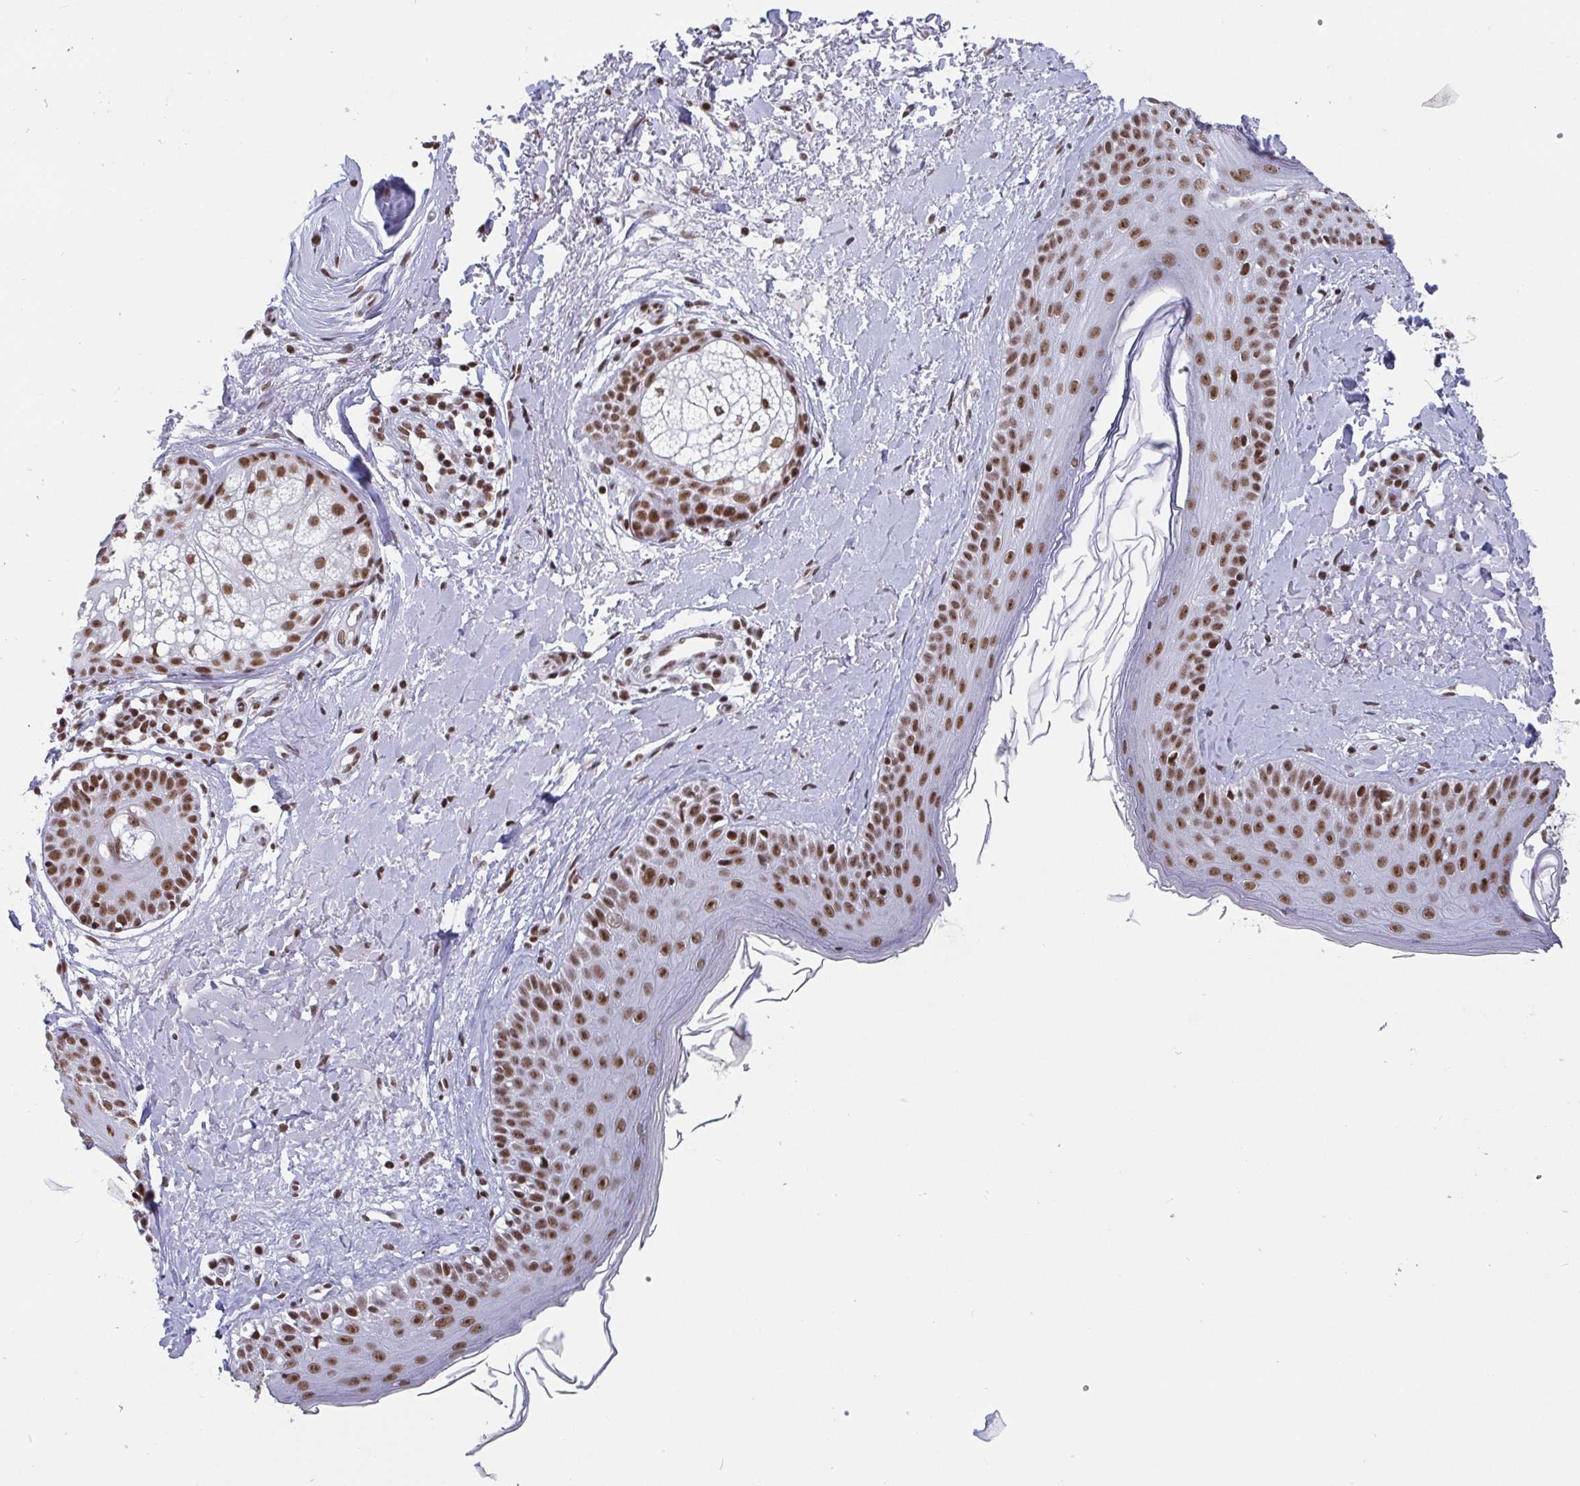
{"staining": {"intensity": "moderate", "quantity": ">75%", "location": "nuclear"}, "tissue": "skin", "cell_type": "Fibroblasts", "image_type": "normal", "snomed": [{"axis": "morphology", "description": "Normal tissue, NOS"}, {"axis": "topography", "description": "Skin"}], "caption": "A medium amount of moderate nuclear staining is appreciated in about >75% of fibroblasts in unremarkable skin.", "gene": "CTCF", "patient": {"sex": "male", "age": 73}}